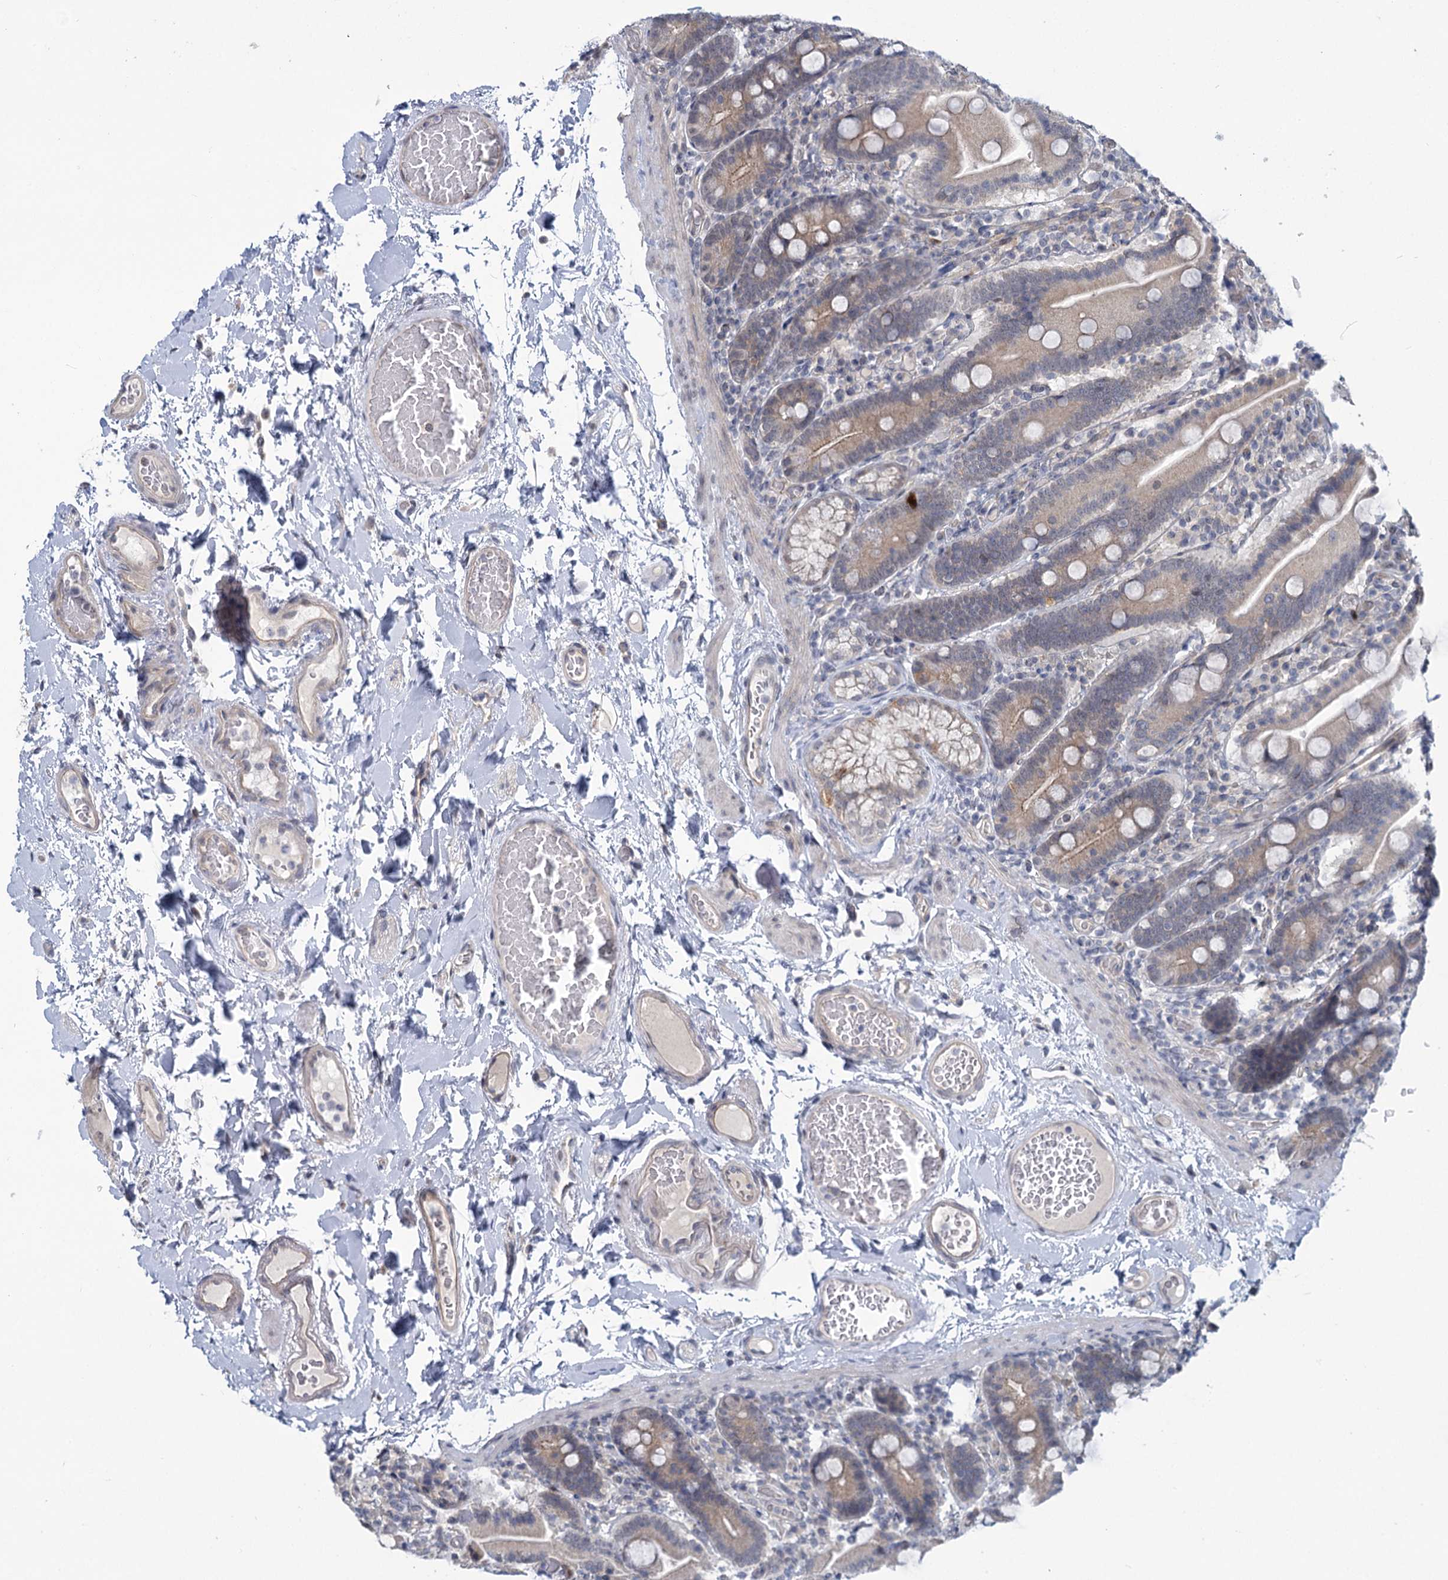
{"staining": {"intensity": "weak", "quantity": "25%-75%", "location": "cytoplasmic/membranous,nuclear"}, "tissue": "duodenum", "cell_type": "Glandular cells", "image_type": "normal", "snomed": [{"axis": "morphology", "description": "Normal tissue, NOS"}, {"axis": "topography", "description": "Duodenum"}], "caption": "Weak cytoplasmic/membranous,nuclear expression is present in about 25%-75% of glandular cells in benign duodenum. (Stains: DAB (3,3'-diaminobenzidine) in brown, nuclei in blue, Microscopy: brightfield microscopy at high magnification).", "gene": "MBLAC2", "patient": {"sex": "male", "age": 55}}